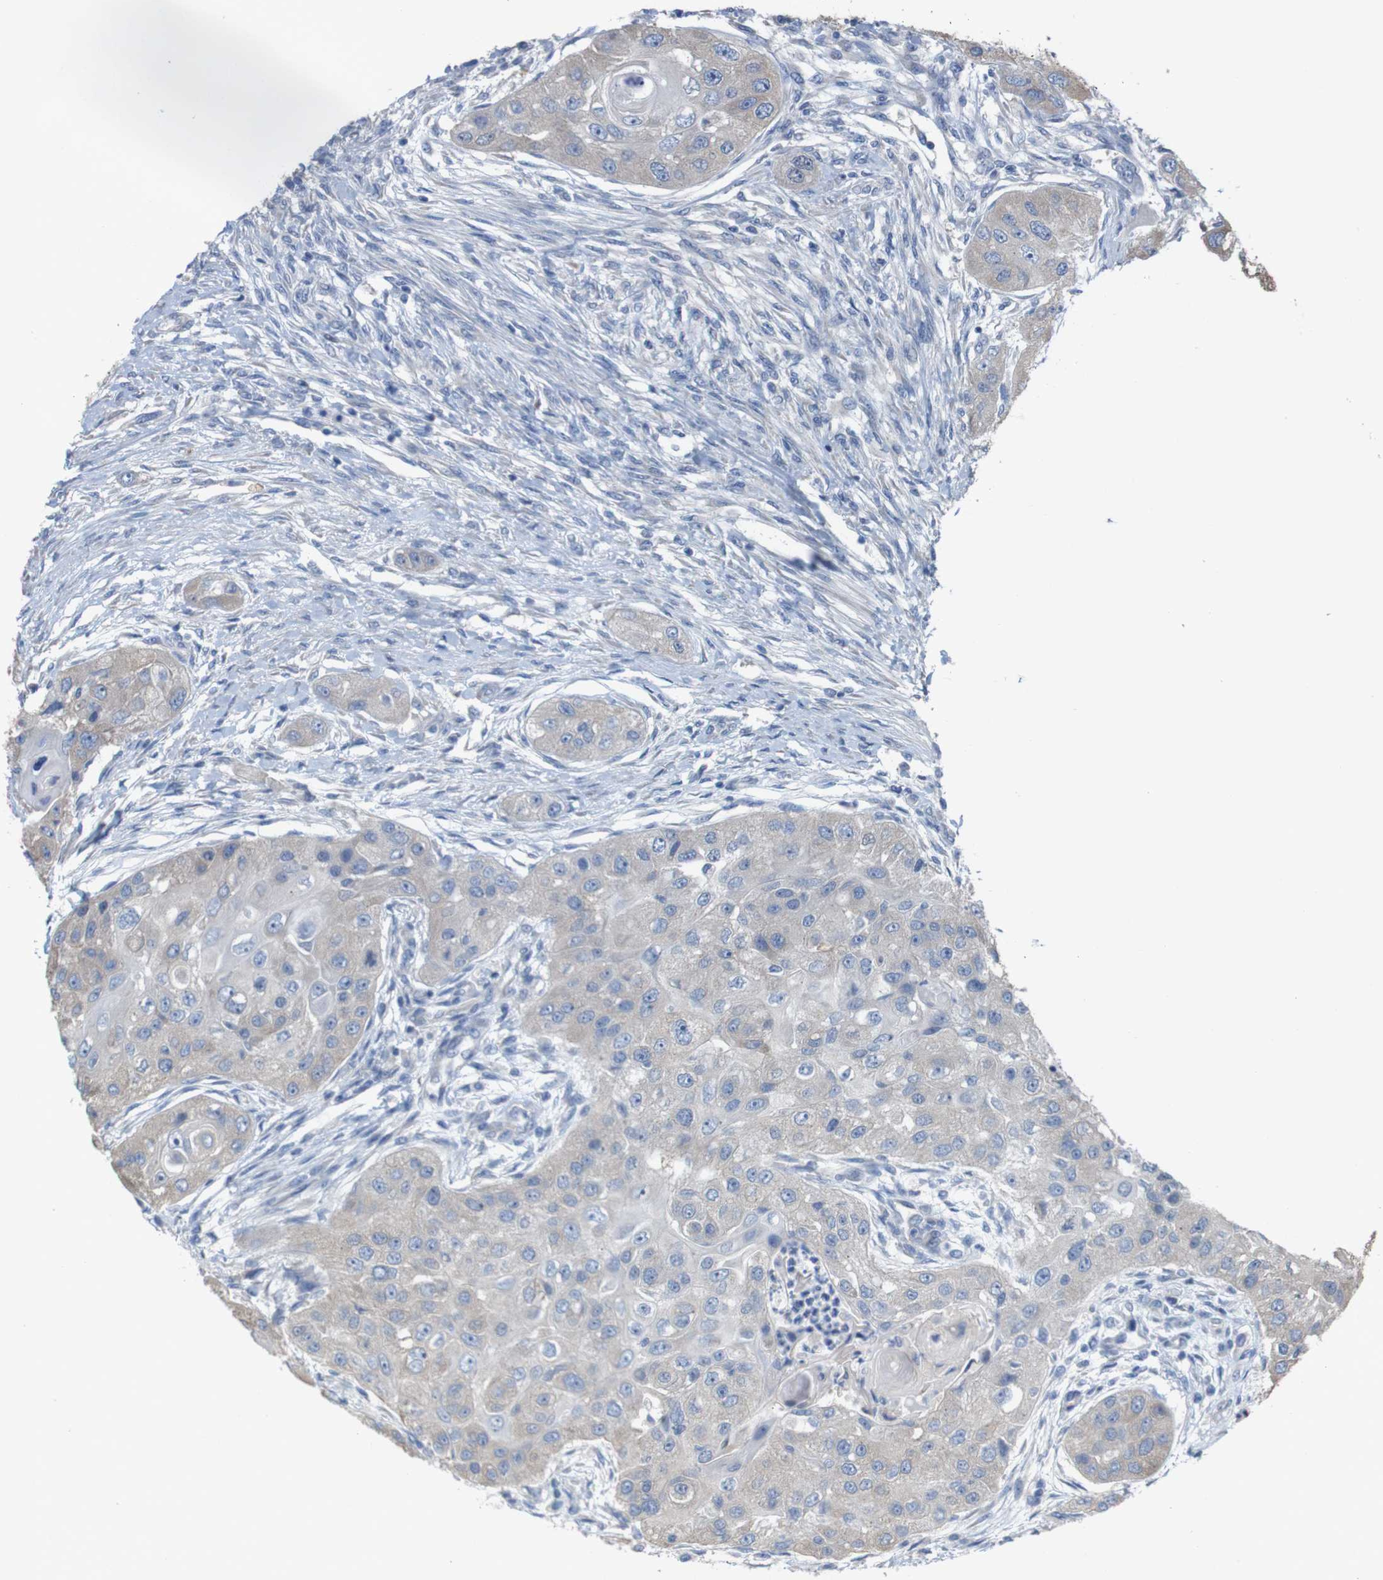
{"staining": {"intensity": "negative", "quantity": "none", "location": "none"}, "tissue": "head and neck cancer", "cell_type": "Tumor cells", "image_type": "cancer", "snomed": [{"axis": "morphology", "description": "Normal tissue, NOS"}, {"axis": "morphology", "description": "Squamous cell carcinoma, NOS"}, {"axis": "topography", "description": "Skeletal muscle"}, {"axis": "topography", "description": "Head-Neck"}], "caption": "Immunohistochemistry (IHC) of human head and neck squamous cell carcinoma displays no expression in tumor cells.", "gene": "MYEOV", "patient": {"sex": "male", "age": 51}}